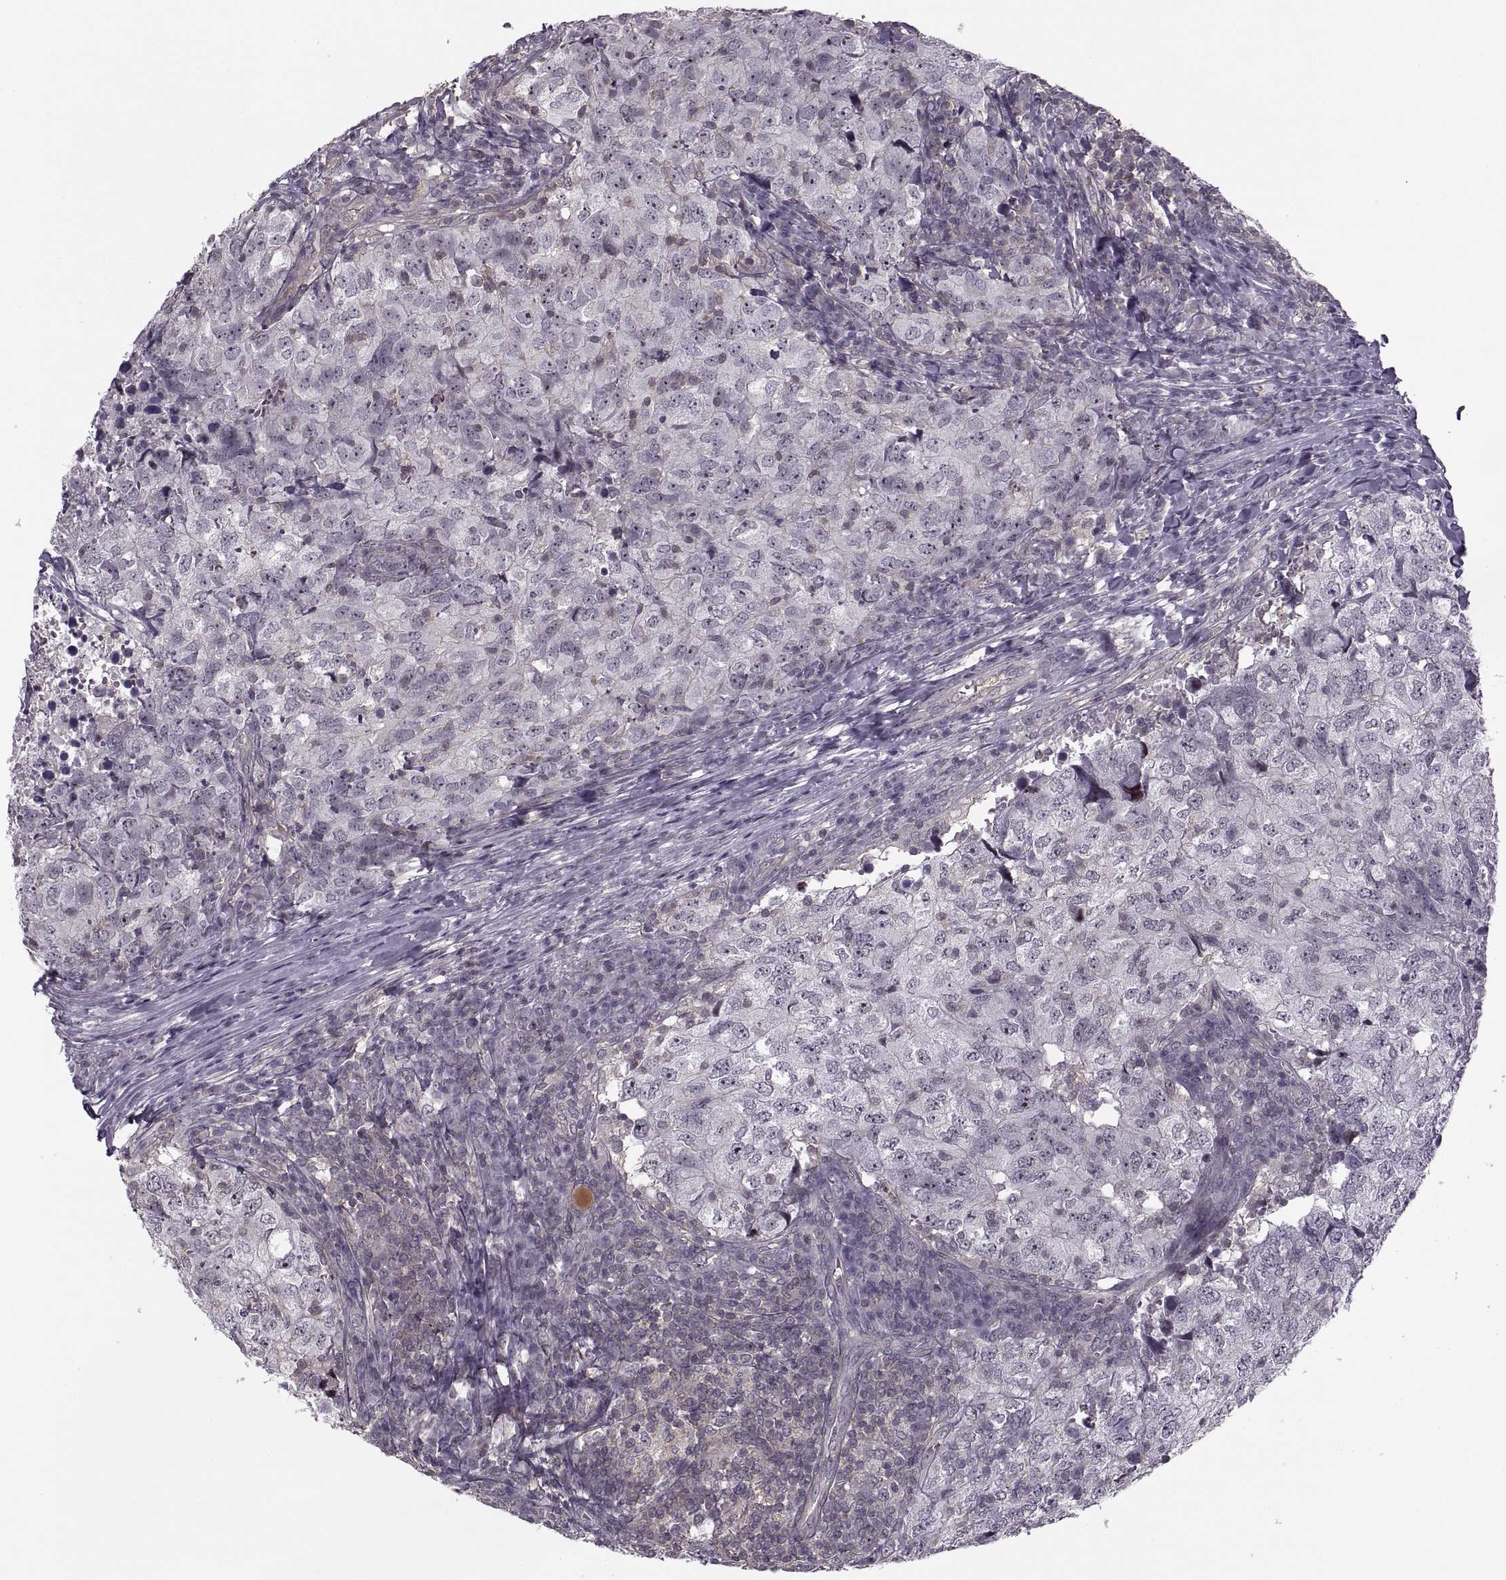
{"staining": {"intensity": "negative", "quantity": "none", "location": "none"}, "tissue": "breast cancer", "cell_type": "Tumor cells", "image_type": "cancer", "snomed": [{"axis": "morphology", "description": "Duct carcinoma"}, {"axis": "topography", "description": "Breast"}], "caption": "The micrograph shows no significant staining in tumor cells of breast infiltrating ductal carcinoma.", "gene": "LUZP2", "patient": {"sex": "female", "age": 30}}